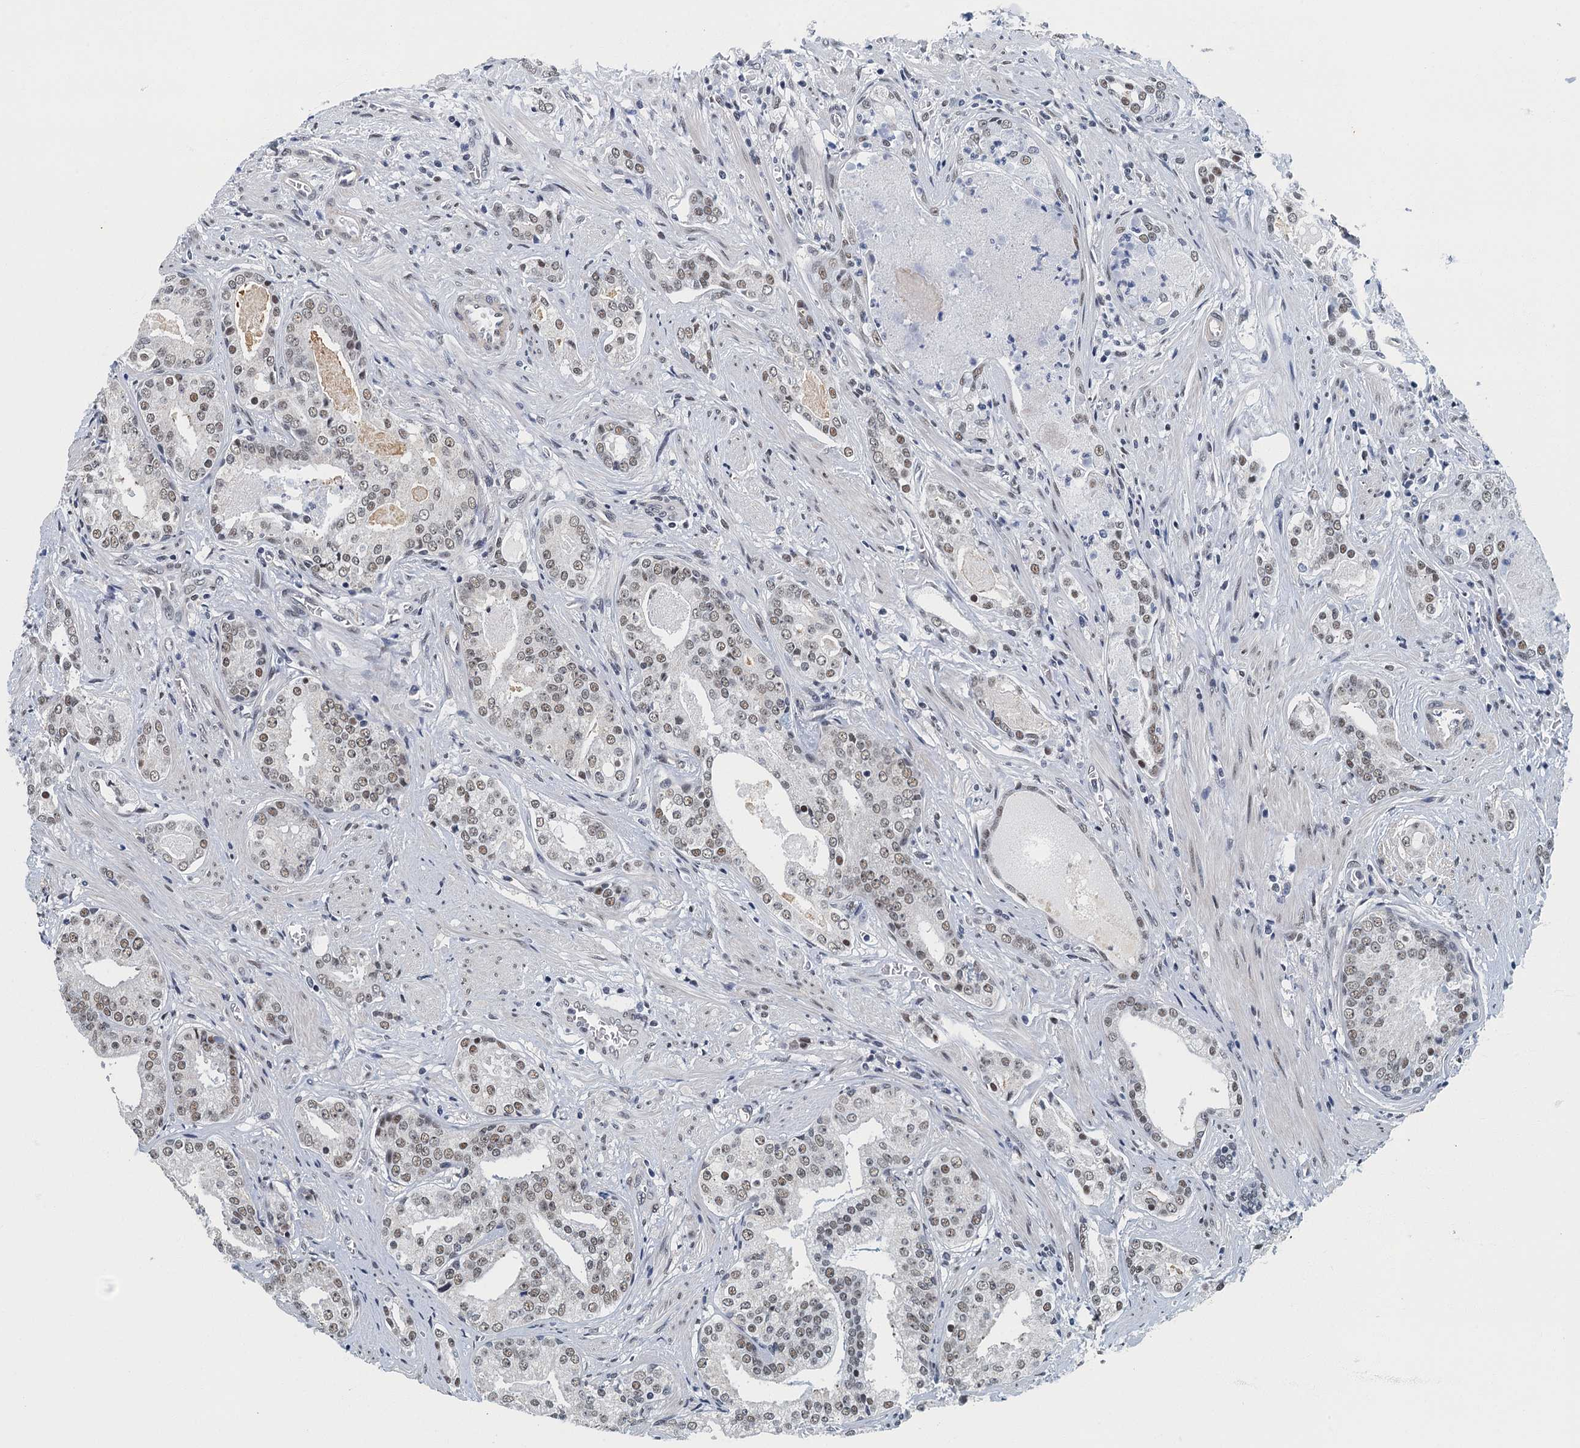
{"staining": {"intensity": "weak", "quantity": ">75%", "location": "nuclear"}, "tissue": "prostate cancer", "cell_type": "Tumor cells", "image_type": "cancer", "snomed": [{"axis": "morphology", "description": "Adenocarcinoma, High grade"}, {"axis": "topography", "description": "Prostate"}], "caption": "Prostate cancer (adenocarcinoma (high-grade)) stained for a protein (brown) demonstrates weak nuclear positive expression in about >75% of tumor cells.", "gene": "GADL1", "patient": {"sex": "male", "age": 58}}